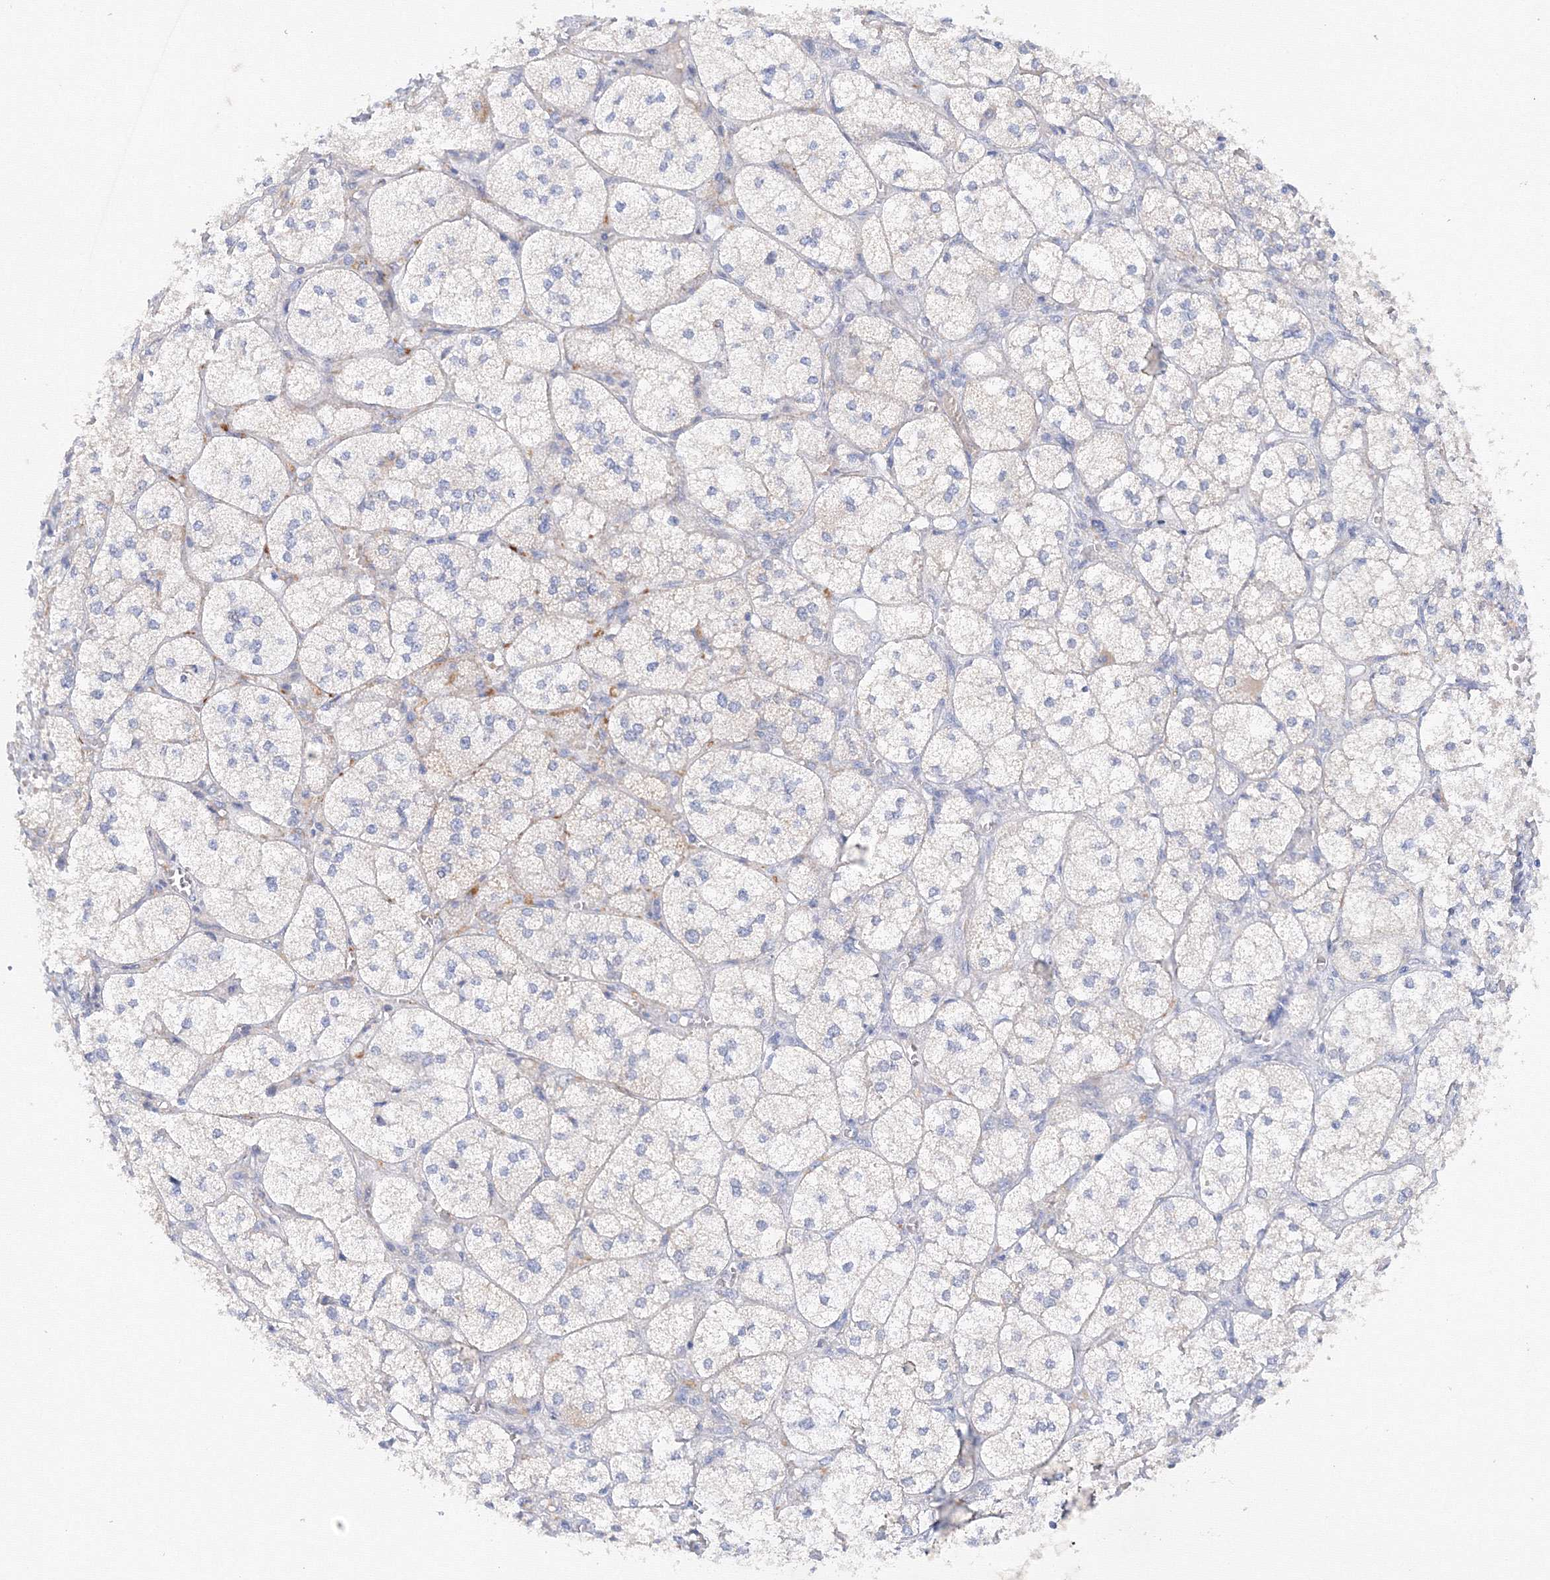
{"staining": {"intensity": "moderate", "quantity": "<25%", "location": "cytoplasmic/membranous"}, "tissue": "adrenal gland", "cell_type": "Glandular cells", "image_type": "normal", "snomed": [{"axis": "morphology", "description": "Normal tissue, NOS"}, {"axis": "topography", "description": "Adrenal gland"}], "caption": "Immunohistochemistry (IHC) of benign human adrenal gland displays low levels of moderate cytoplasmic/membranous staining in about <25% of glandular cells. The staining was performed using DAB (3,3'-diaminobenzidine) to visualize the protein expression in brown, while the nuclei were stained in blue with hematoxylin (Magnification: 20x).", "gene": "TAMM41", "patient": {"sex": "female", "age": 61}}